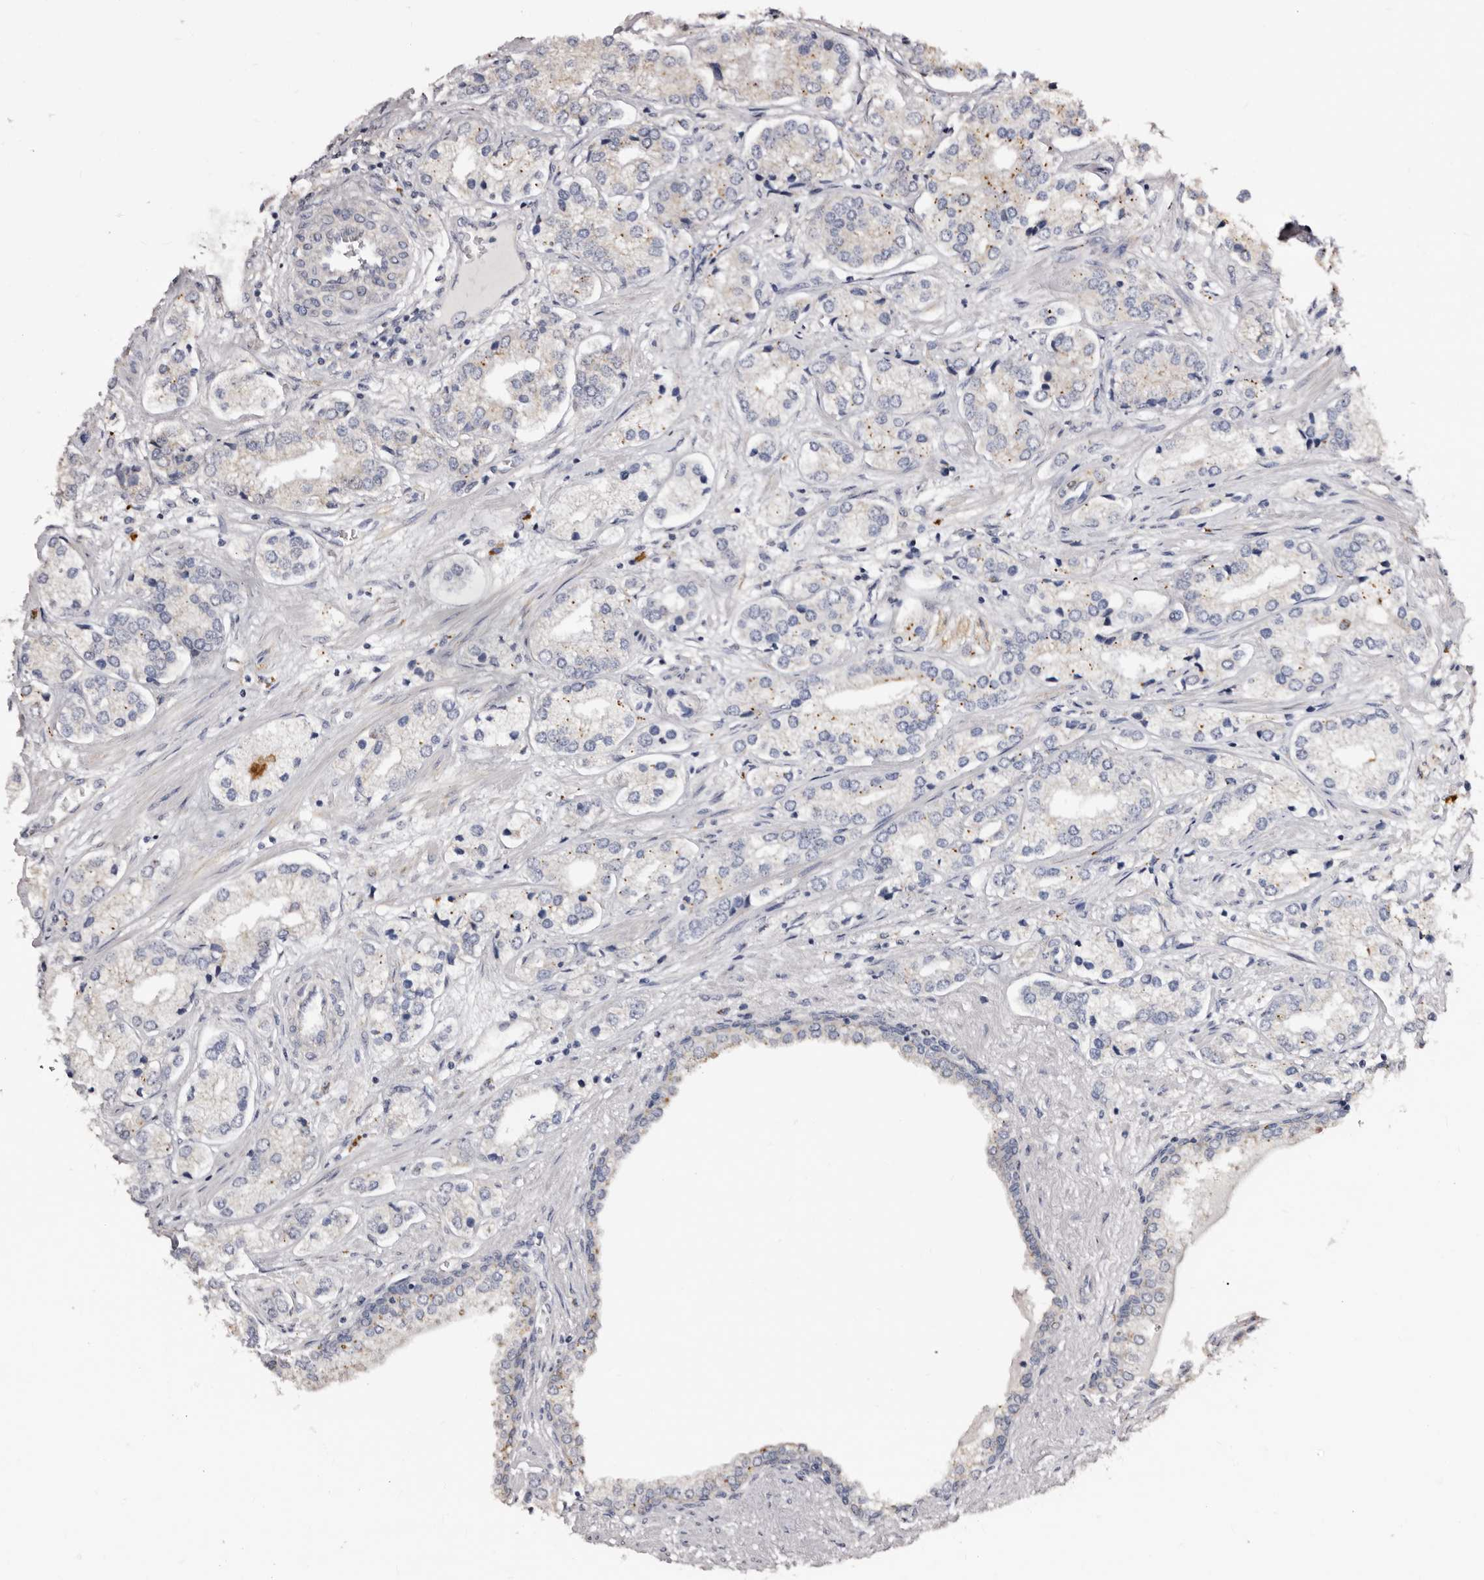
{"staining": {"intensity": "negative", "quantity": "none", "location": "none"}, "tissue": "prostate cancer", "cell_type": "Tumor cells", "image_type": "cancer", "snomed": [{"axis": "morphology", "description": "Adenocarcinoma, High grade"}, {"axis": "topography", "description": "Prostate"}], "caption": "IHC histopathology image of neoplastic tissue: human prostate high-grade adenocarcinoma stained with DAB (3,3'-diaminobenzidine) demonstrates no significant protein staining in tumor cells.", "gene": "PTAFR", "patient": {"sex": "male", "age": 66}}